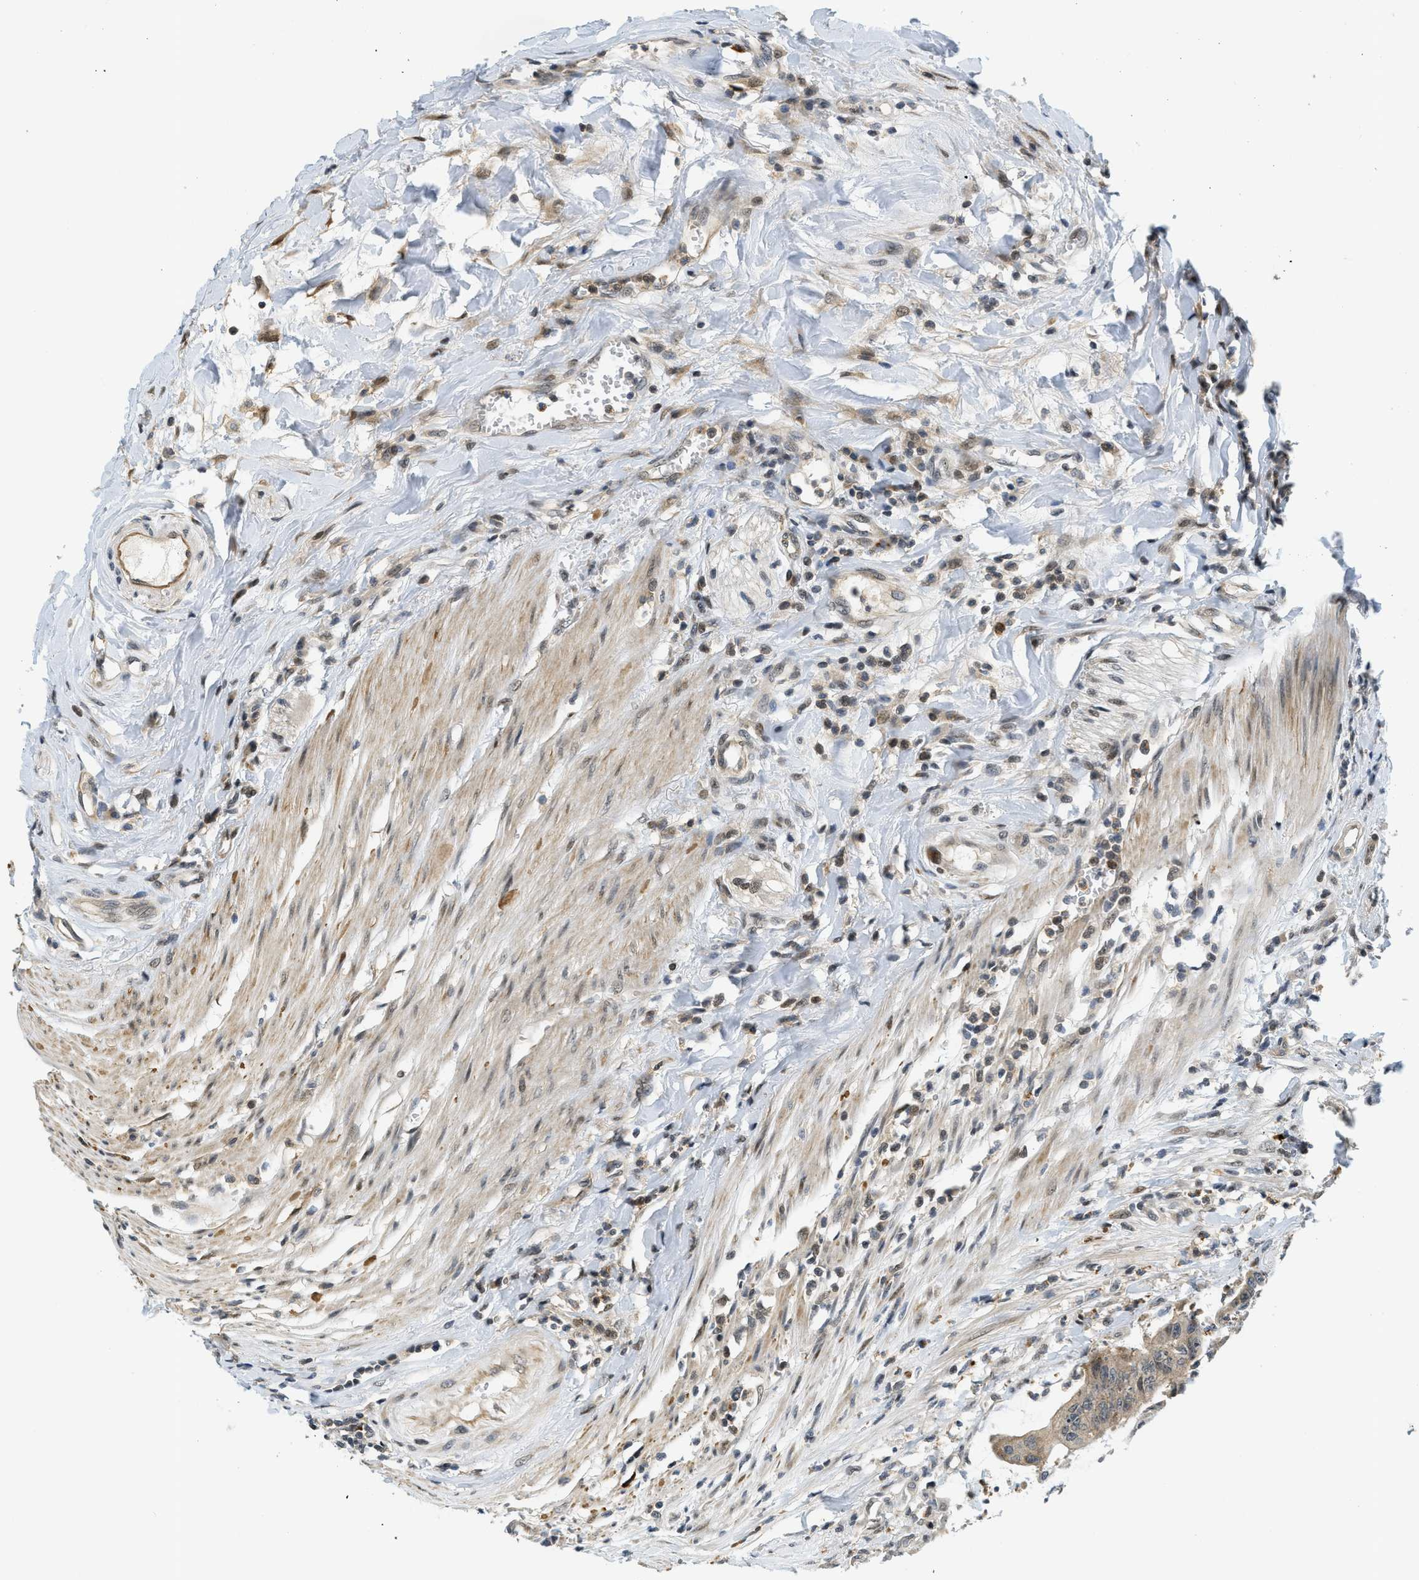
{"staining": {"intensity": "weak", "quantity": ">75%", "location": "cytoplasmic/membranous"}, "tissue": "colorectal cancer", "cell_type": "Tumor cells", "image_type": "cancer", "snomed": [{"axis": "morphology", "description": "Adenocarcinoma, NOS"}, {"axis": "topography", "description": "Rectum"}], "caption": "Protein expression analysis of human colorectal cancer reveals weak cytoplasmic/membranous staining in about >75% of tumor cells.", "gene": "KMT2A", "patient": {"sex": "female", "age": 66}}